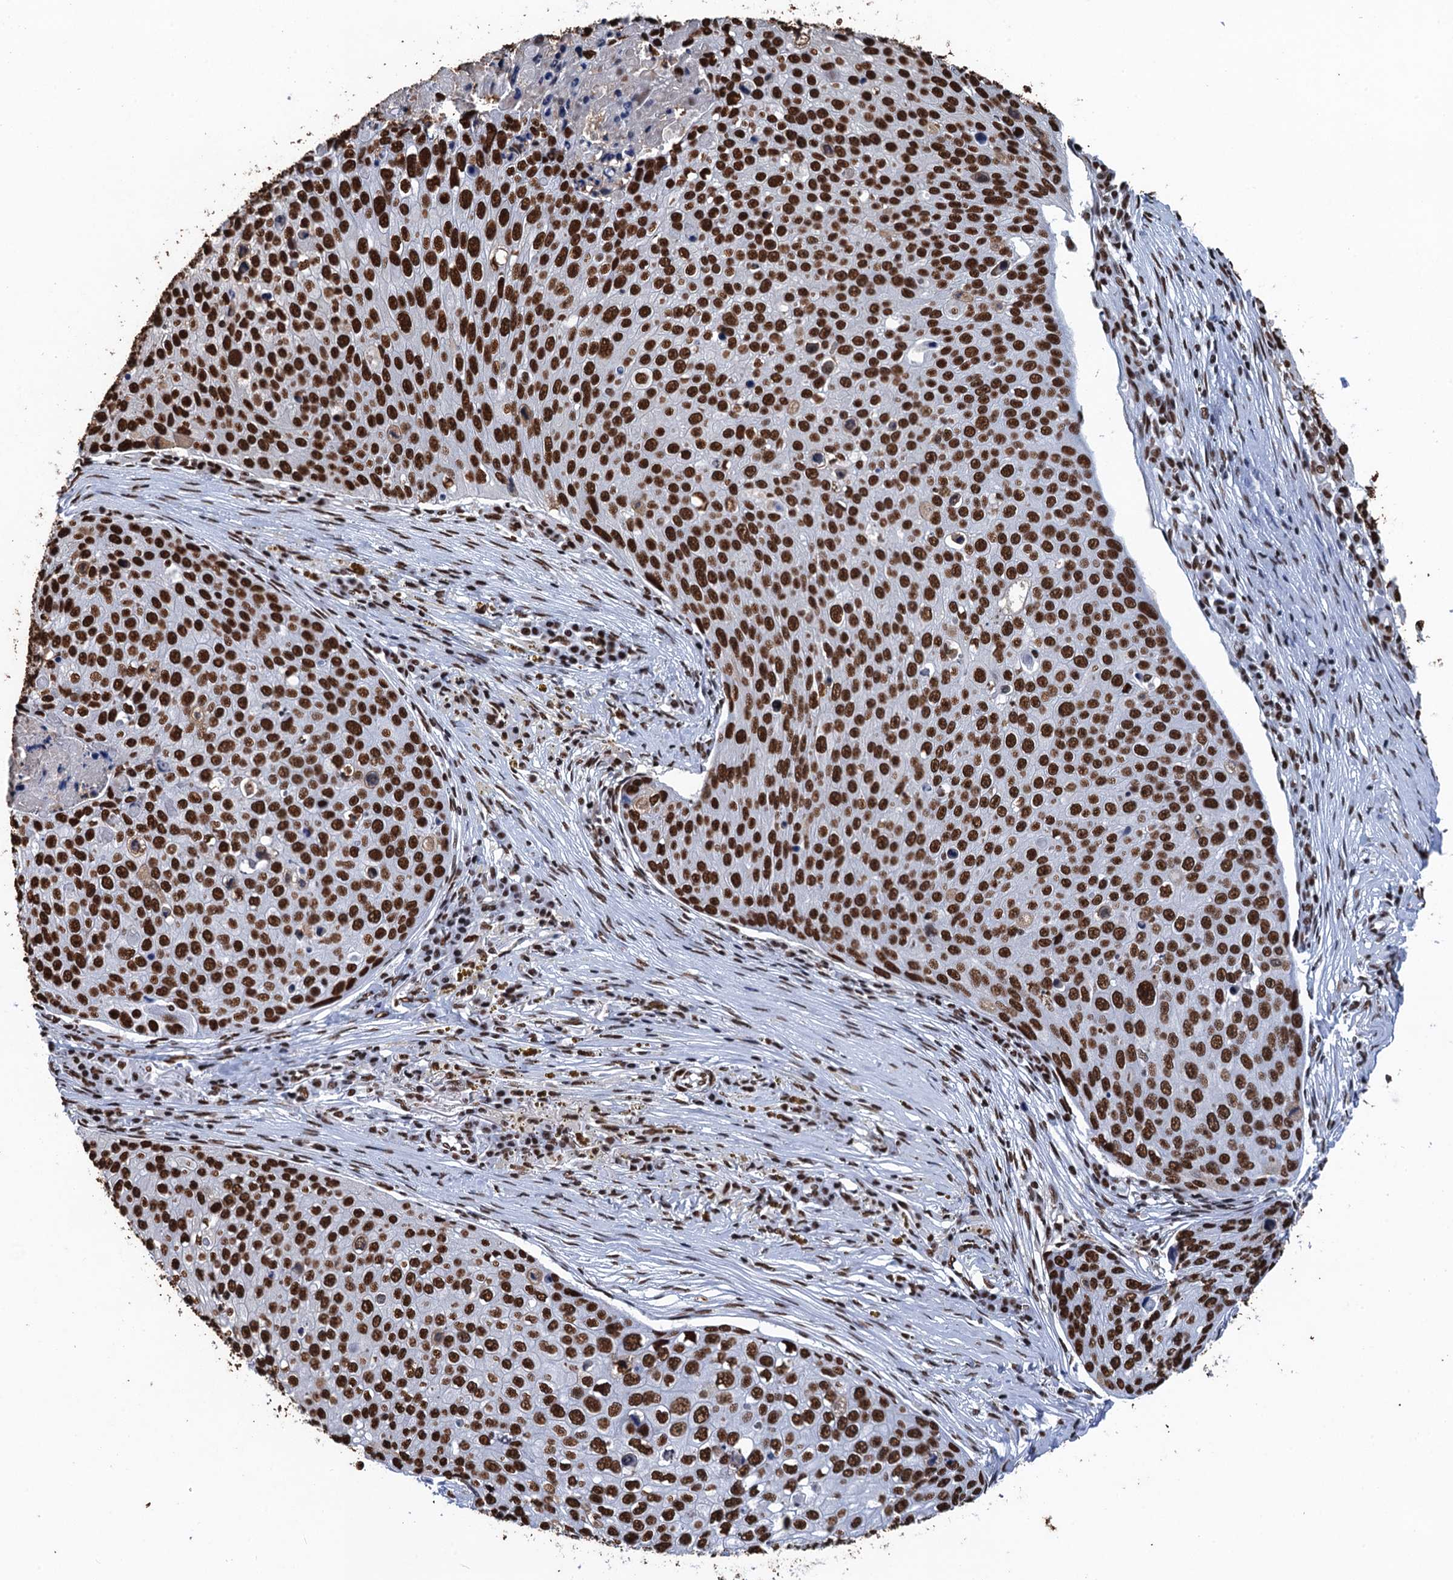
{"staining": {"intensity": "strong", "quantity": ">75%", "location": "nuclear"}, "tissue": "skin cancer", "cell_type": "Tumor cells", "image_type": "cancer", "snomed": [{"axis": "morphology", "description": "Squamous cell carcinoma, NOS"}, {"axis": "topography", "description": "Skin"}], "caption": "An image showing strong nuclear positivity in approximately >75% of tumor cells in squamous cell carcinoma (skin), as visualized by brown immunohistochemical staining.", "gene": "UBA2", "patient": {"sex": "male", "age": 71}}